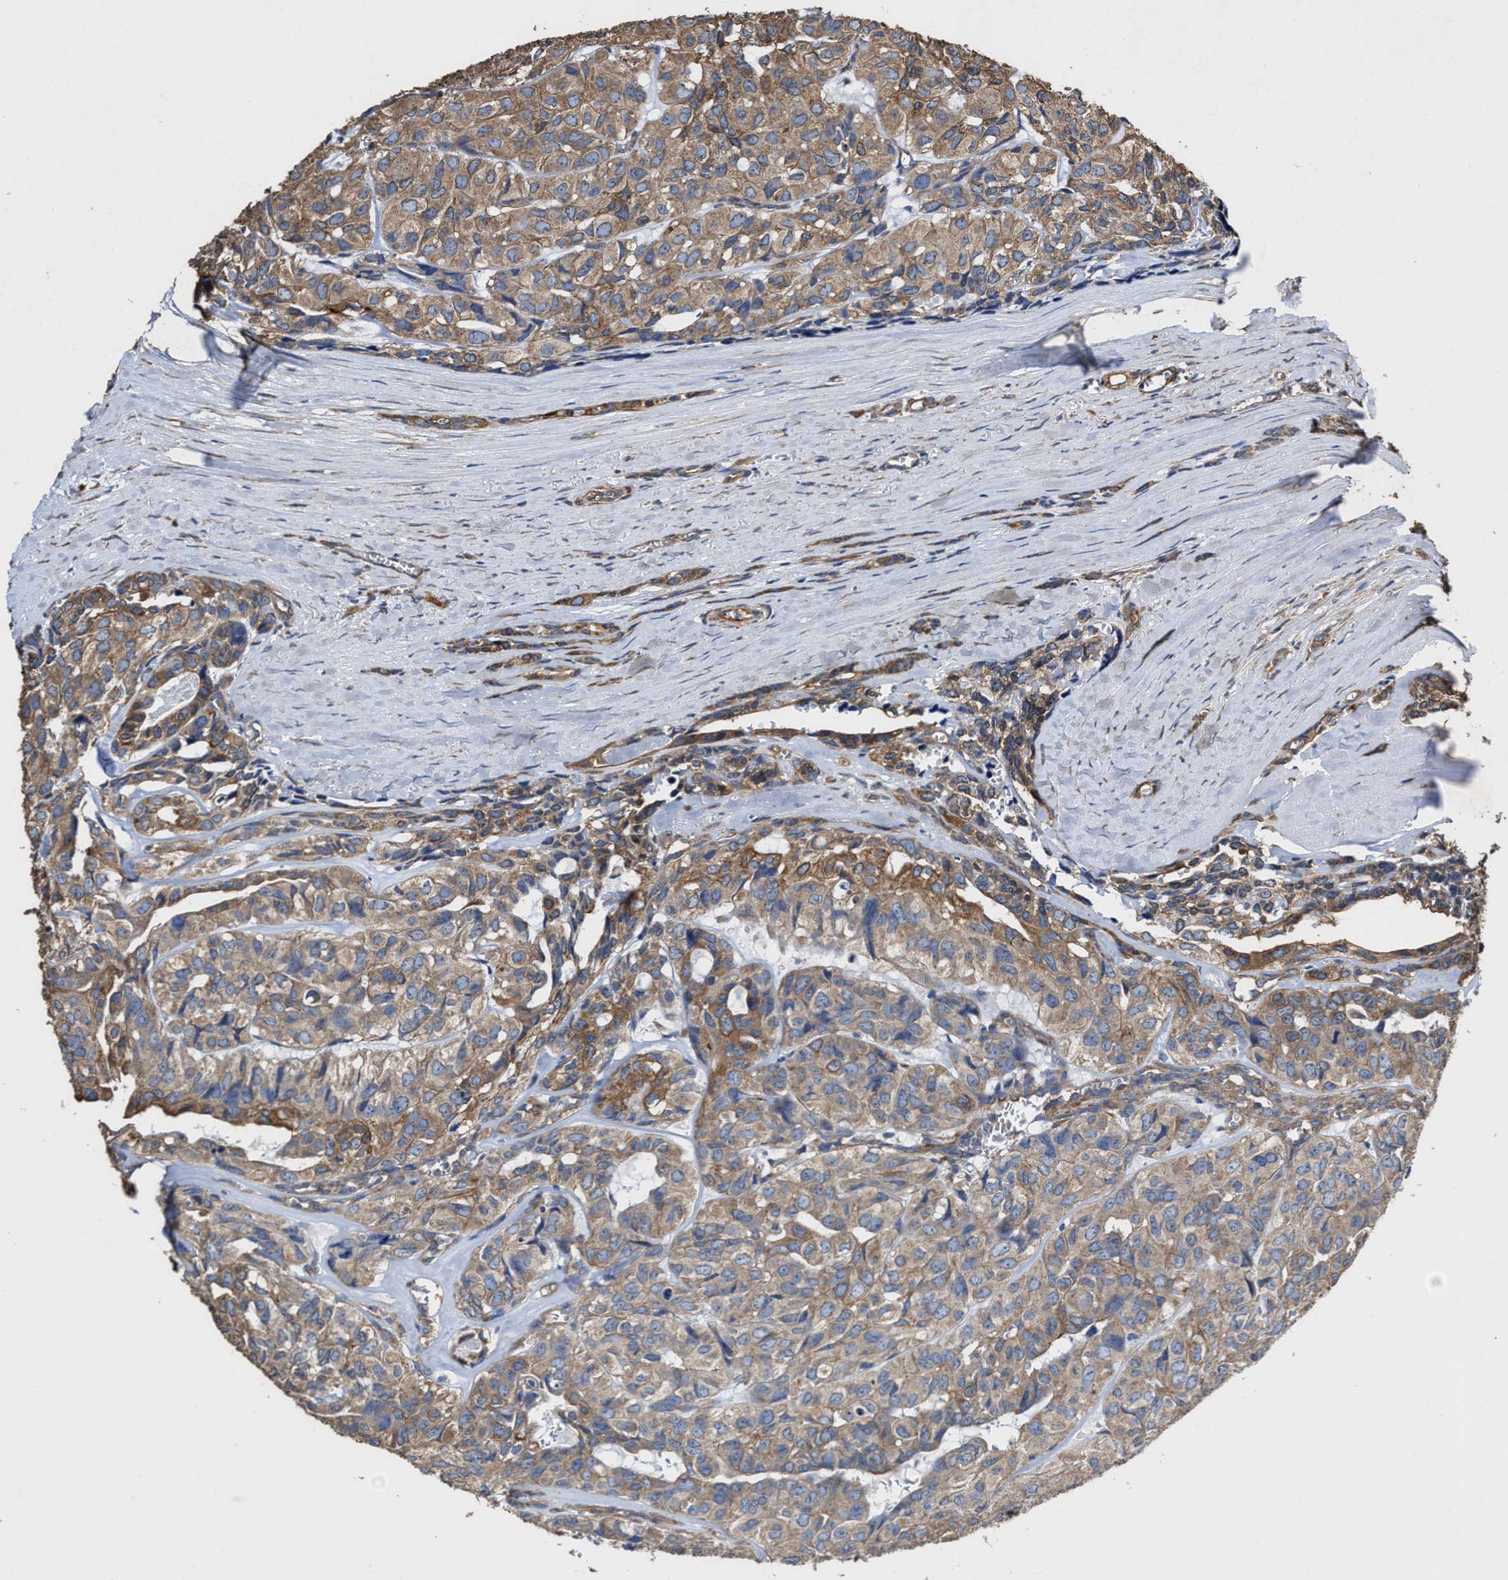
{"staining": {"intensity": "moderate", "quantity": ">75%", "location": "cytoplasmic/membranous"}, "tissue": "head and neck cancer", "cell_type": "Tumor cells", "image_type": "cancer", "snomed": [{"axis": "morphology", "description": "Adenocarcinoma, NOS"}, {"axis": "topography", "description": "Salivary gland, NOS"}, {"axis": "topography", "description": "Head-Neck"}], "caption": "Human head and neck adenocarcinoma stained with a protein marker exhibits moderate staining in tumor cells.", "gene": "SFXN4", "patient": {"sex": "female", "age": 76}}